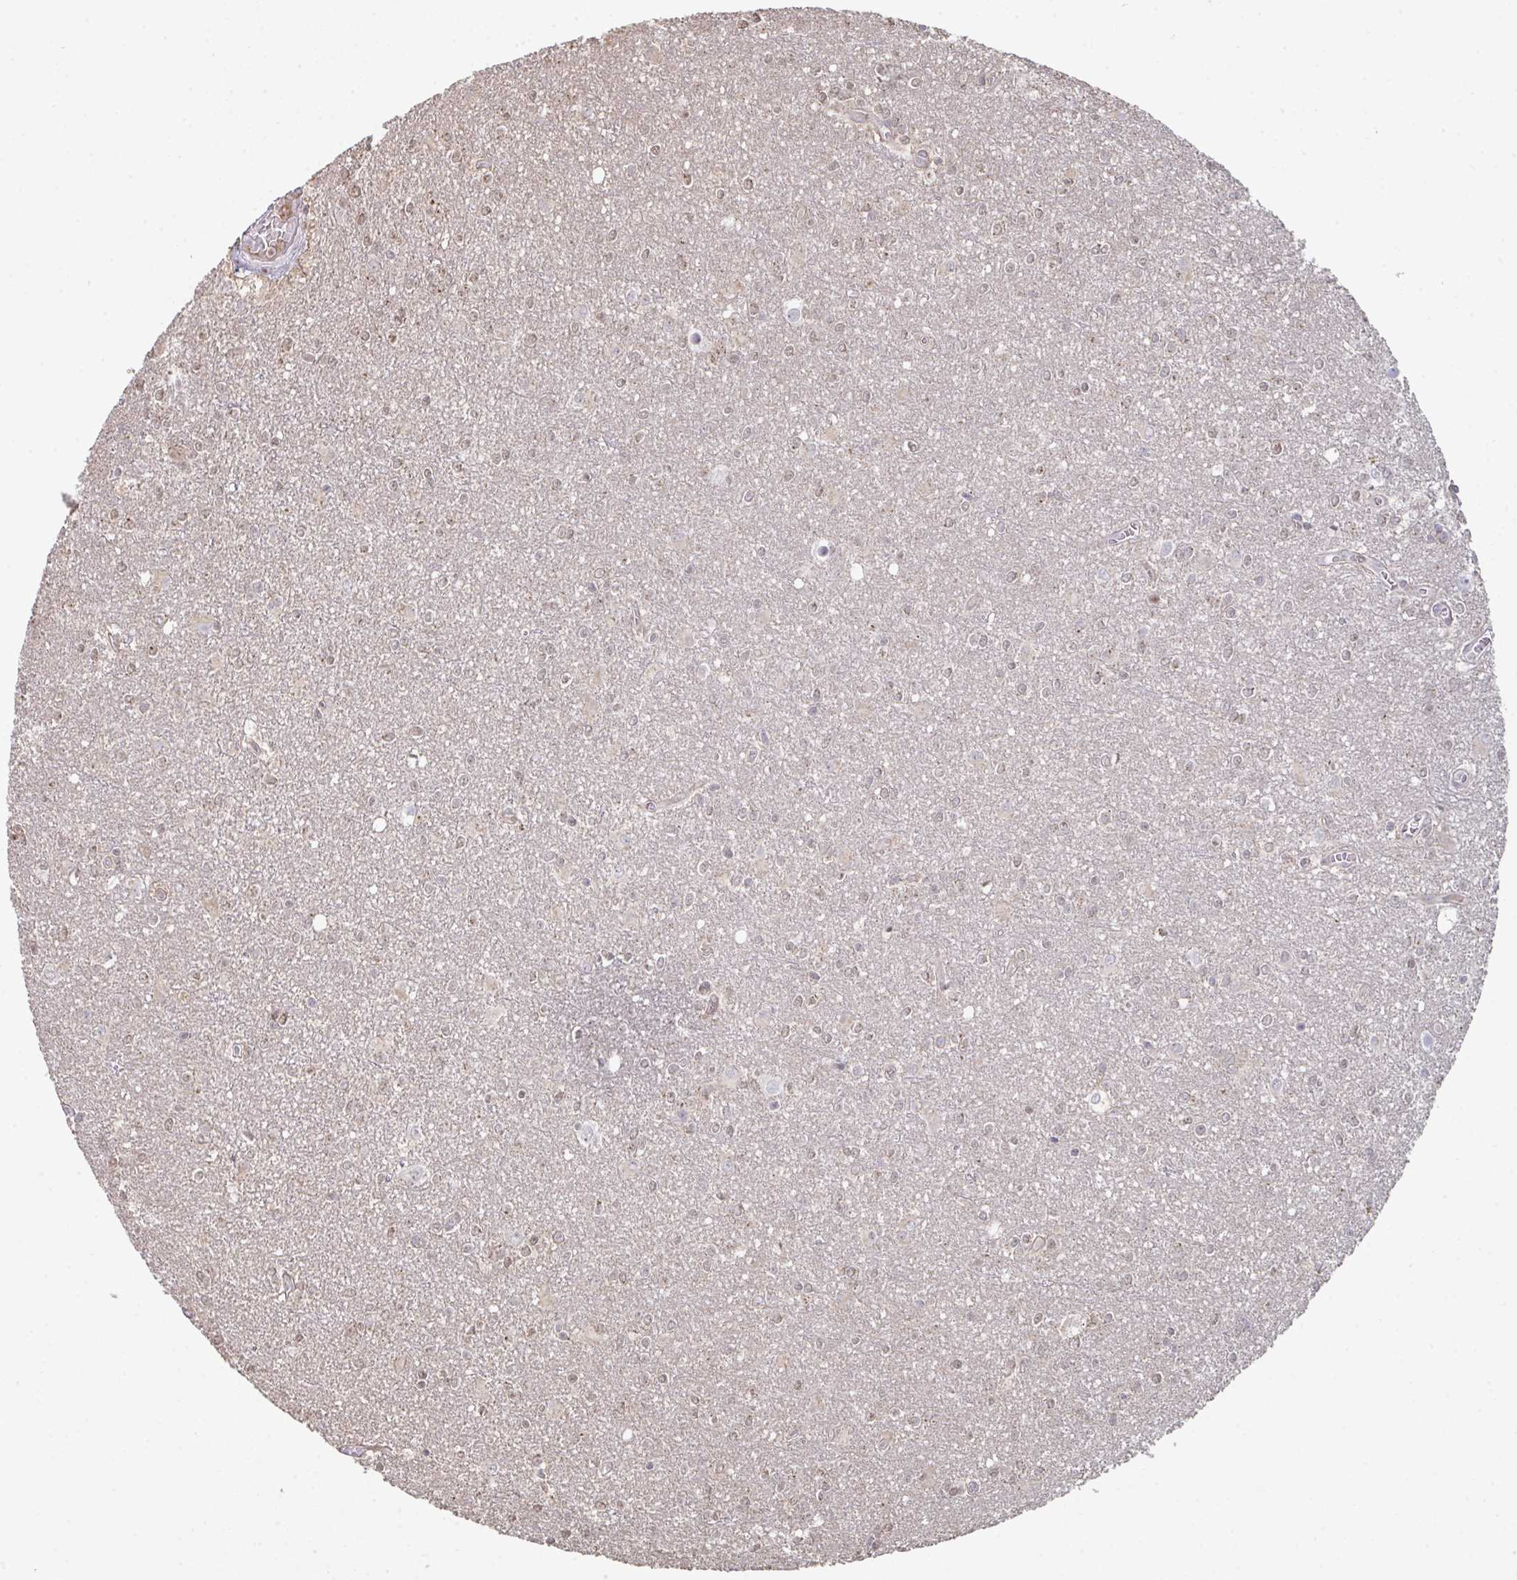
{"staining": {"intensity": "weak", "quantity": "25%-75%", "location": "nuclear"}, "tissue": "glioma", "cell_type": "Tumor cells", "image_type": "cancer", "snomed": [{"axis": "morphology", "description": "Glioma, malignant, High grade"}, {"axis": "topography", "description": "Brain"}], "caption": "Glioma tissue demonstrates weak nuclear positivity in about 25%-75% of tumor cells, visualized by immunohistochemistry.", "gene": "ACD", "patient": {"sex": "male", "age": 48}}